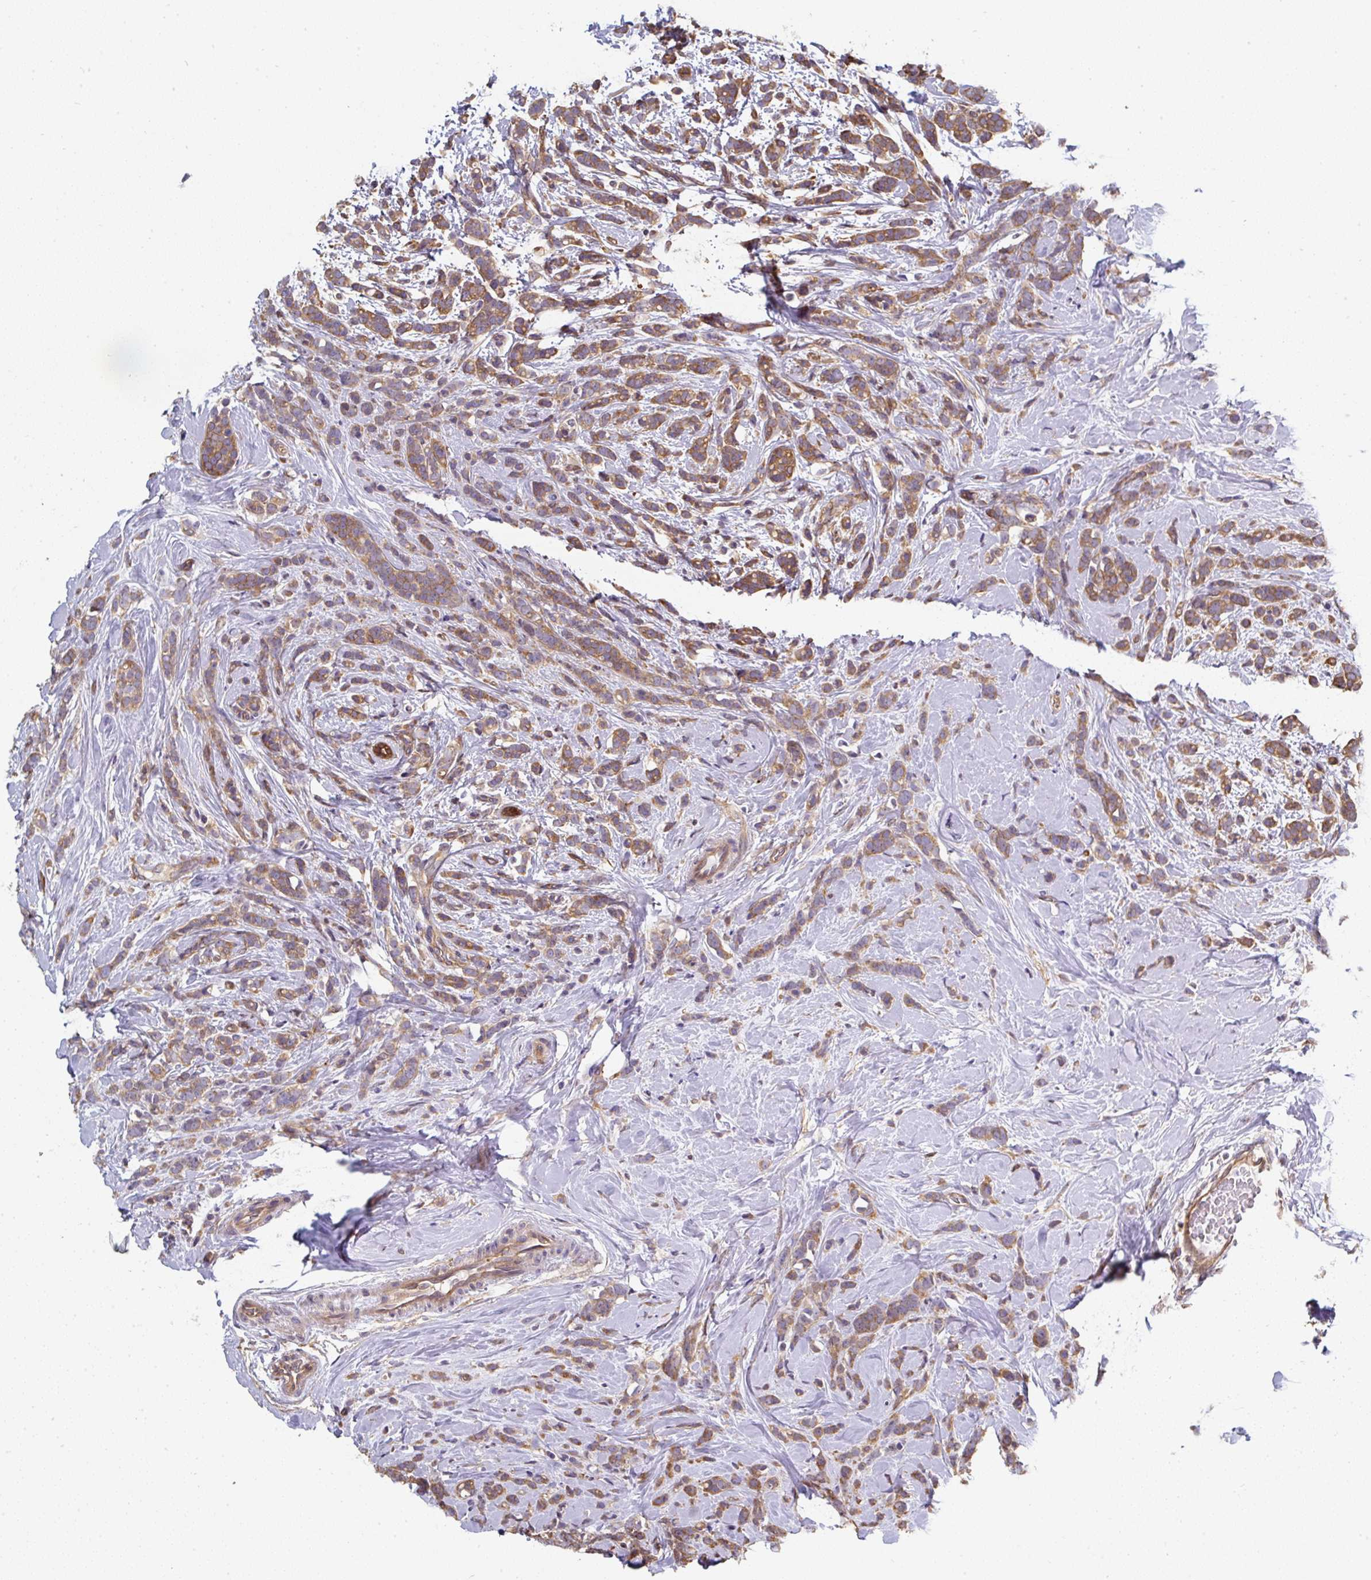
{"staining": {"intensity": "moderate", "quantity": ">75%", "location": "cytoplasmic/membranous"}, "tissue": "breast cancer", "cell_type": "Tumor cells", "image_type": "cancer", "snomed": [{"axis": "morphology", "description": "Lobular carcinoma"}, {"axis": "topography", "description": "Breast"}], "caption": "This photomicrograph demonstrates immunohistochemistry (IHC) staining of human breast lobular carcinoma, with medium moderate cytoplasmic/membranous expression in about >75% of tumor cells.", "gene": "ST13", "patient": {"sex": "female", "age": 58}}